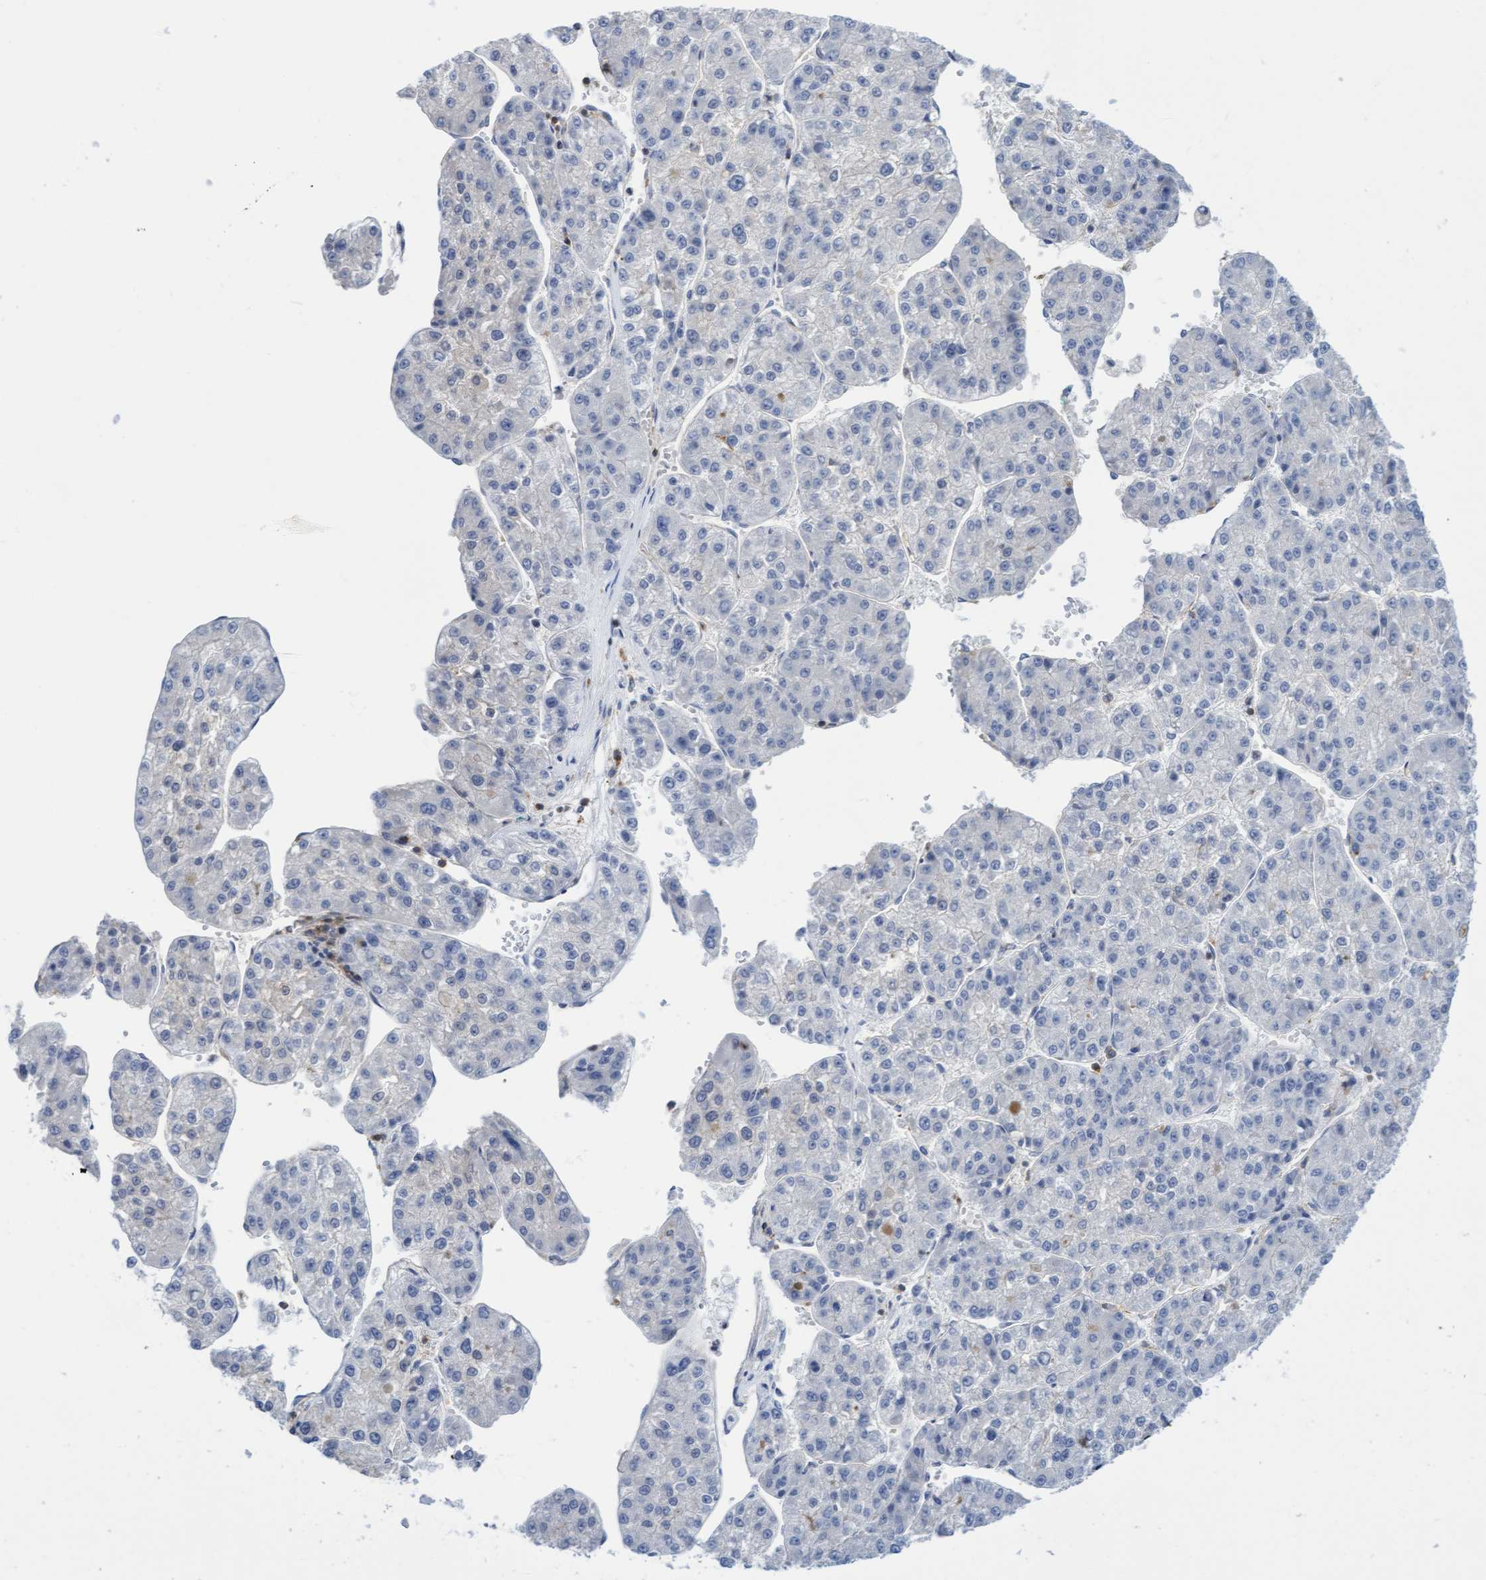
{"staining": {"intensity": "negative", "quantity": "none", "location": "none"}, "tissue": "liver cancer", "cell_type": "Tumor cells", "image_type": "cancer", "snomed": [{"axis": "morphology", "description": "Carcinoma, Hepatocellular, NOS"}, {"axis": "topography", "description": "Liver"}], "caption": "Tumor cells are negative for brown protein staining in liver cancer (hepatocellular carcinoma). (DAB immunohistochemistry (IHC) visualized using brightfield microscopy, high magnification).", "gene": "FNBP1", "patient": {"sex": "female", "age": 73}}